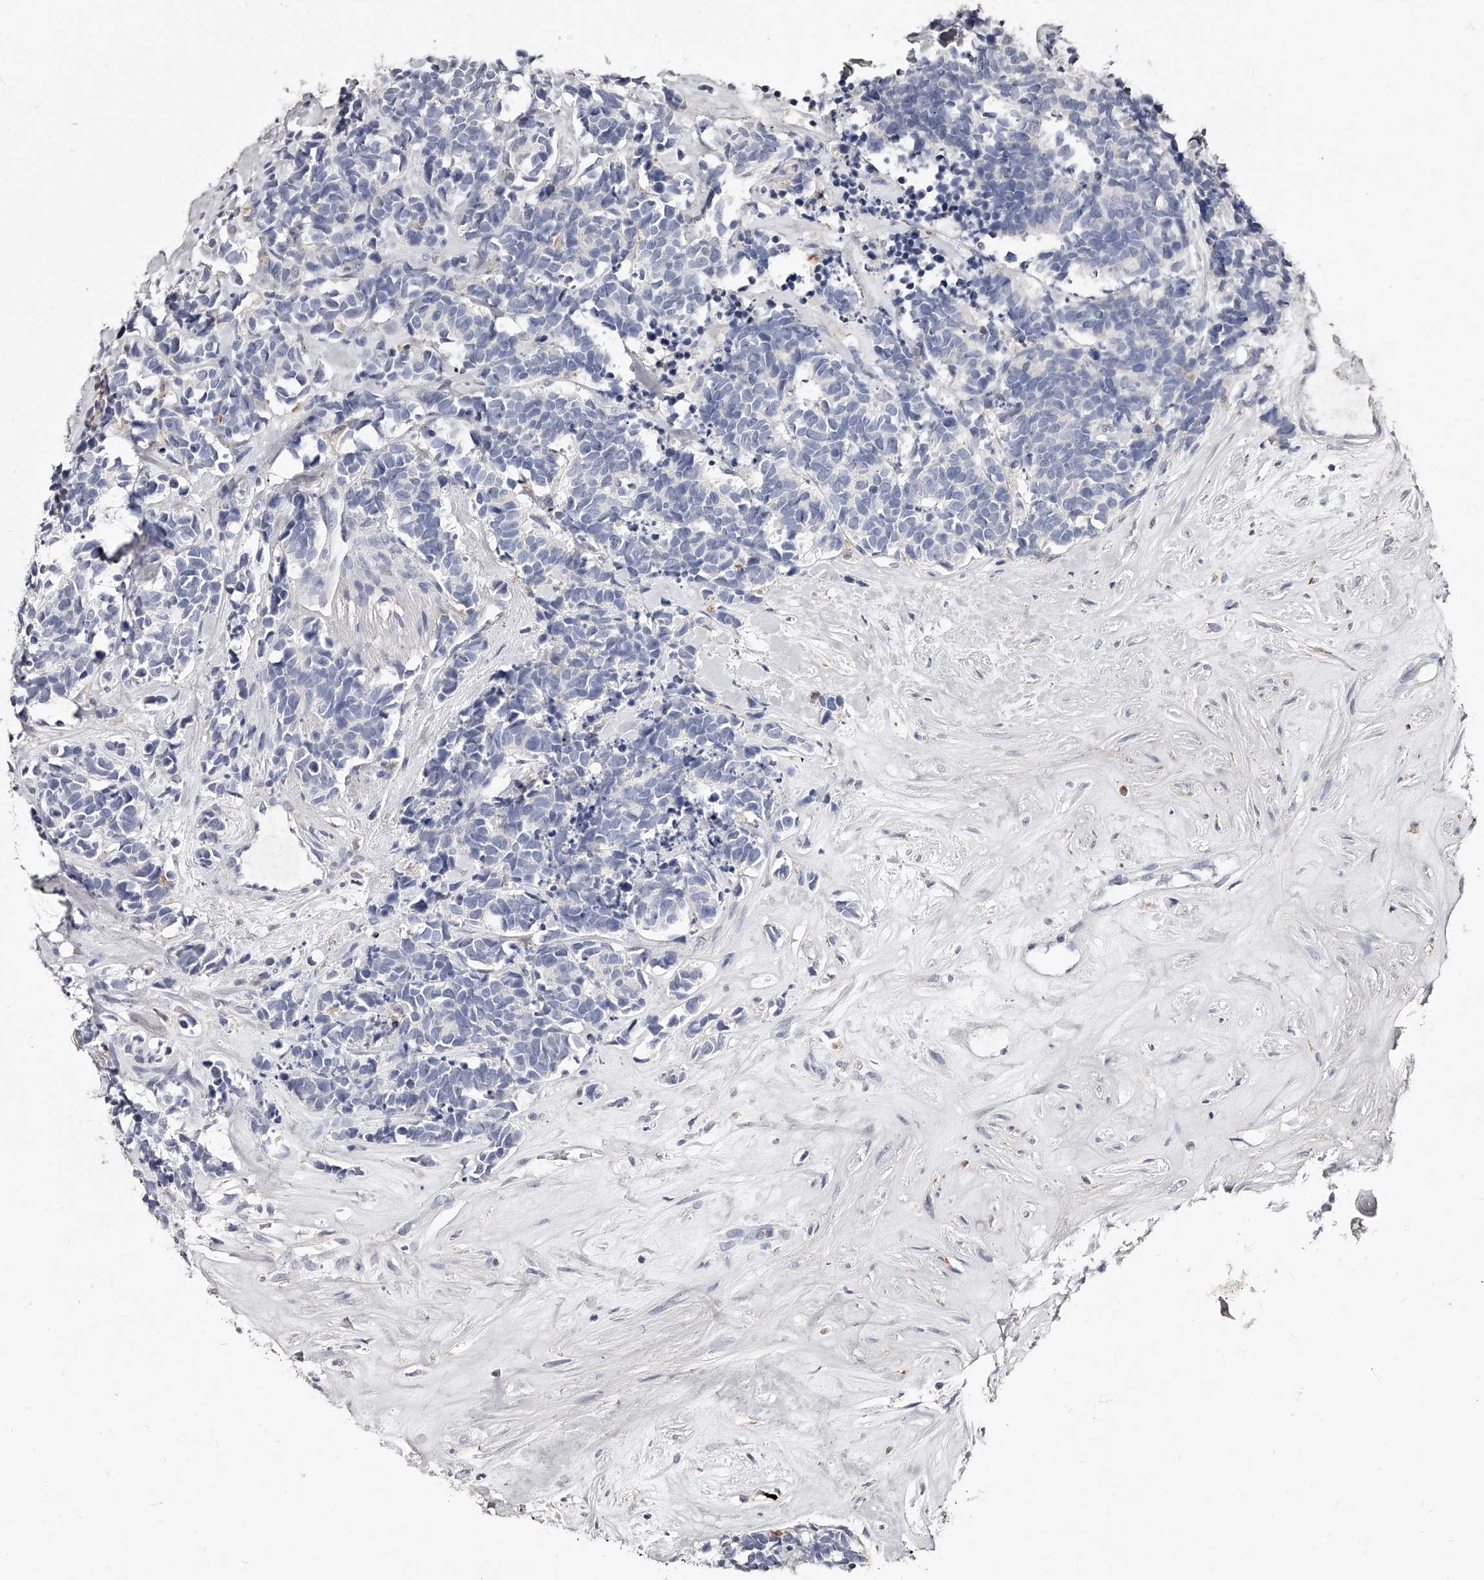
{"staining": {"intensity": "negative", "quantity": "none", "location": "none"}, "tissue": "carcinoid", "cell_type": "Tumor cells", "image_type": "cancer", "snomed": [{"axis": "morphology", "description": "Carcinoma, NOS"}, {"axis": "morphology", "description": "Carcinoid, malignant, NOS"}, {"axis": "topography", "description": "Urinary bladder"}], "caption": "Tumor cells show no significant staining in carcinoid.", "gene": "PACSIN1", "patient": {"sex": "male", "age": 57}}